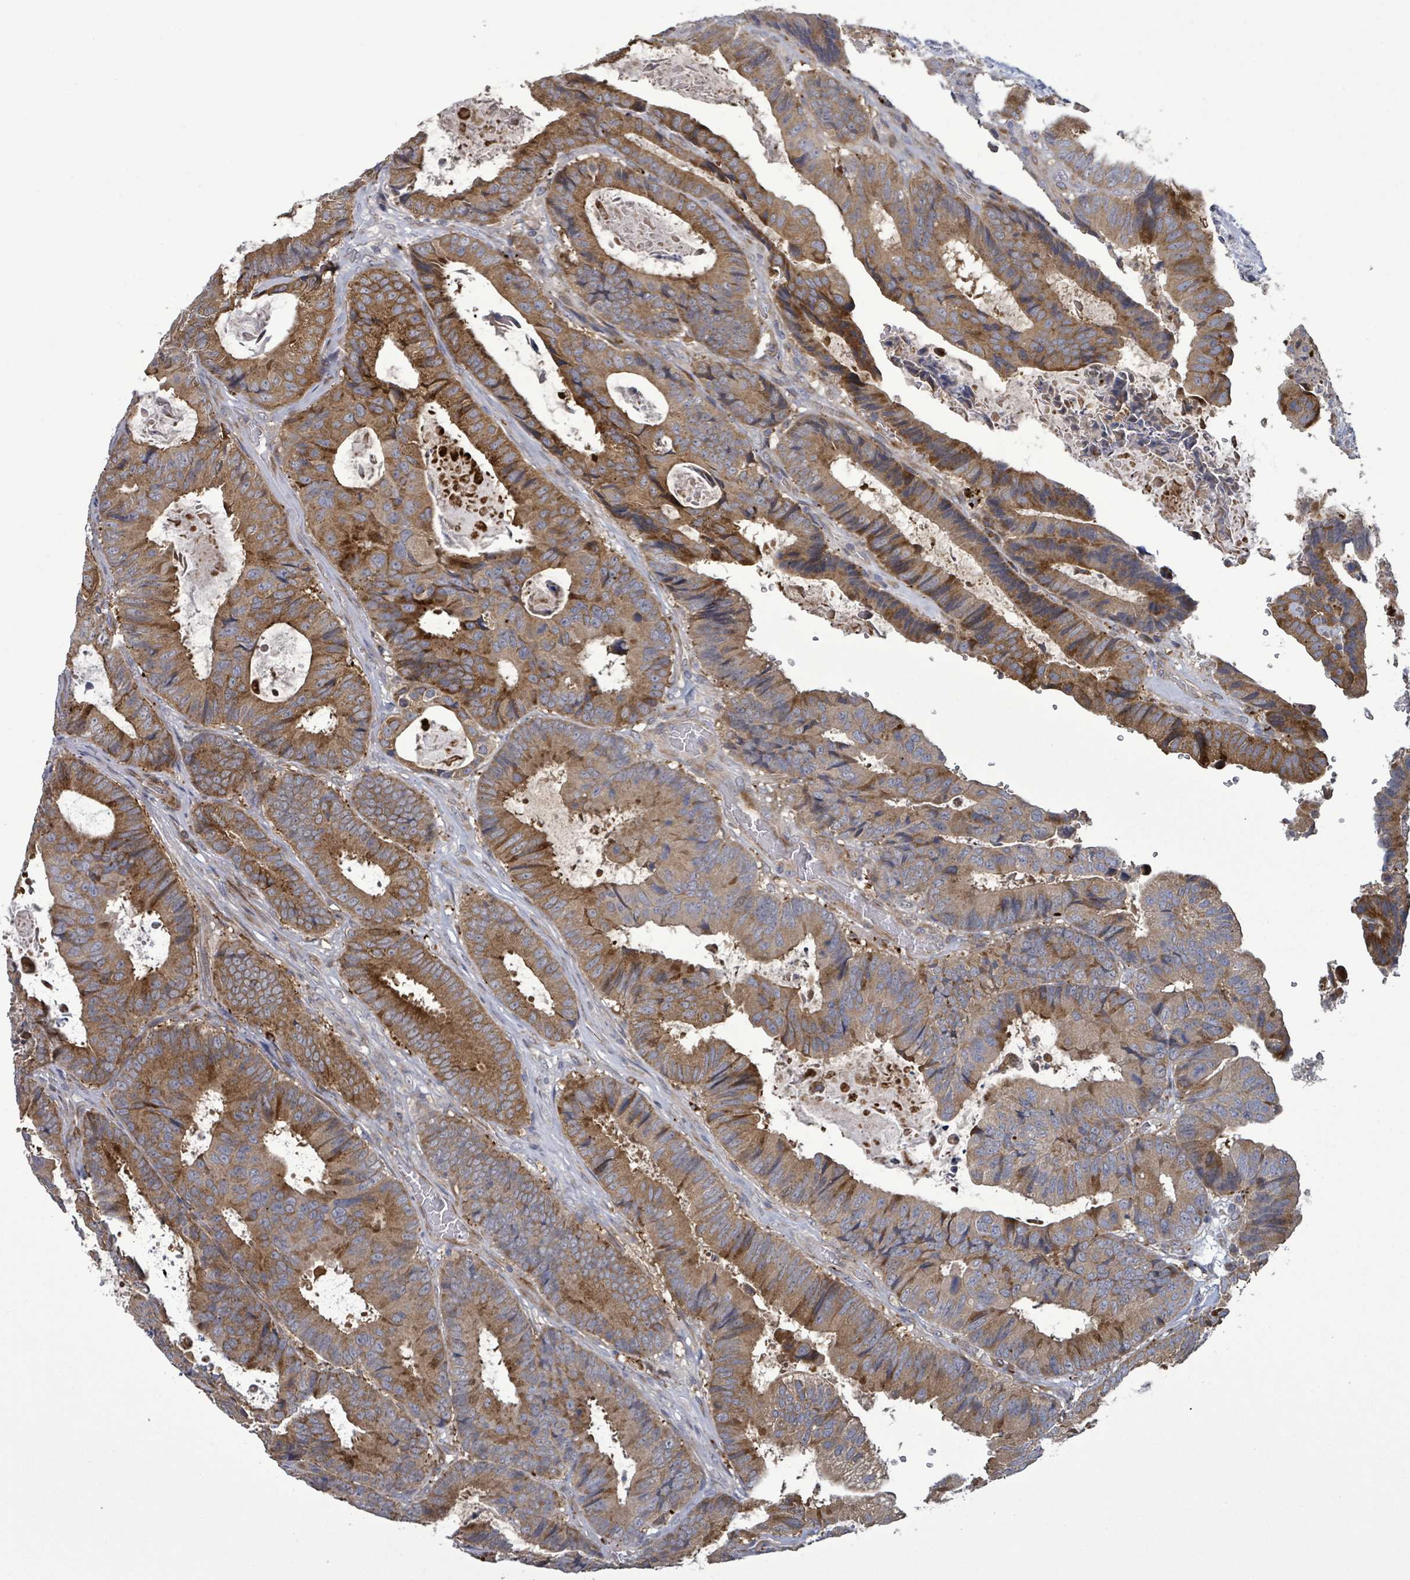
{"staining": {"intensity": "moderate", "quantity": ">75%", "location": "cytoplasmic/membranous"}, "tissue": "colorectal cancer", "cell_type": "Tumor cells", "image_type": "cancer", "snomed": [{"axis": "morphology", "description": "Adenocarcinoma, NOS"}, {"axis": "topography", "description": "Colon"}], "caption": "An immunohistochemistry micrograph of neoplastic tissue is shown. Protein staining in brown labels moderate cytoplasmic/membranous positivity in adenocarcinoma (colorectal) within tumor cells.", "gene": "DIPK2A", "patient": {"sex": "male", "age": 85}}